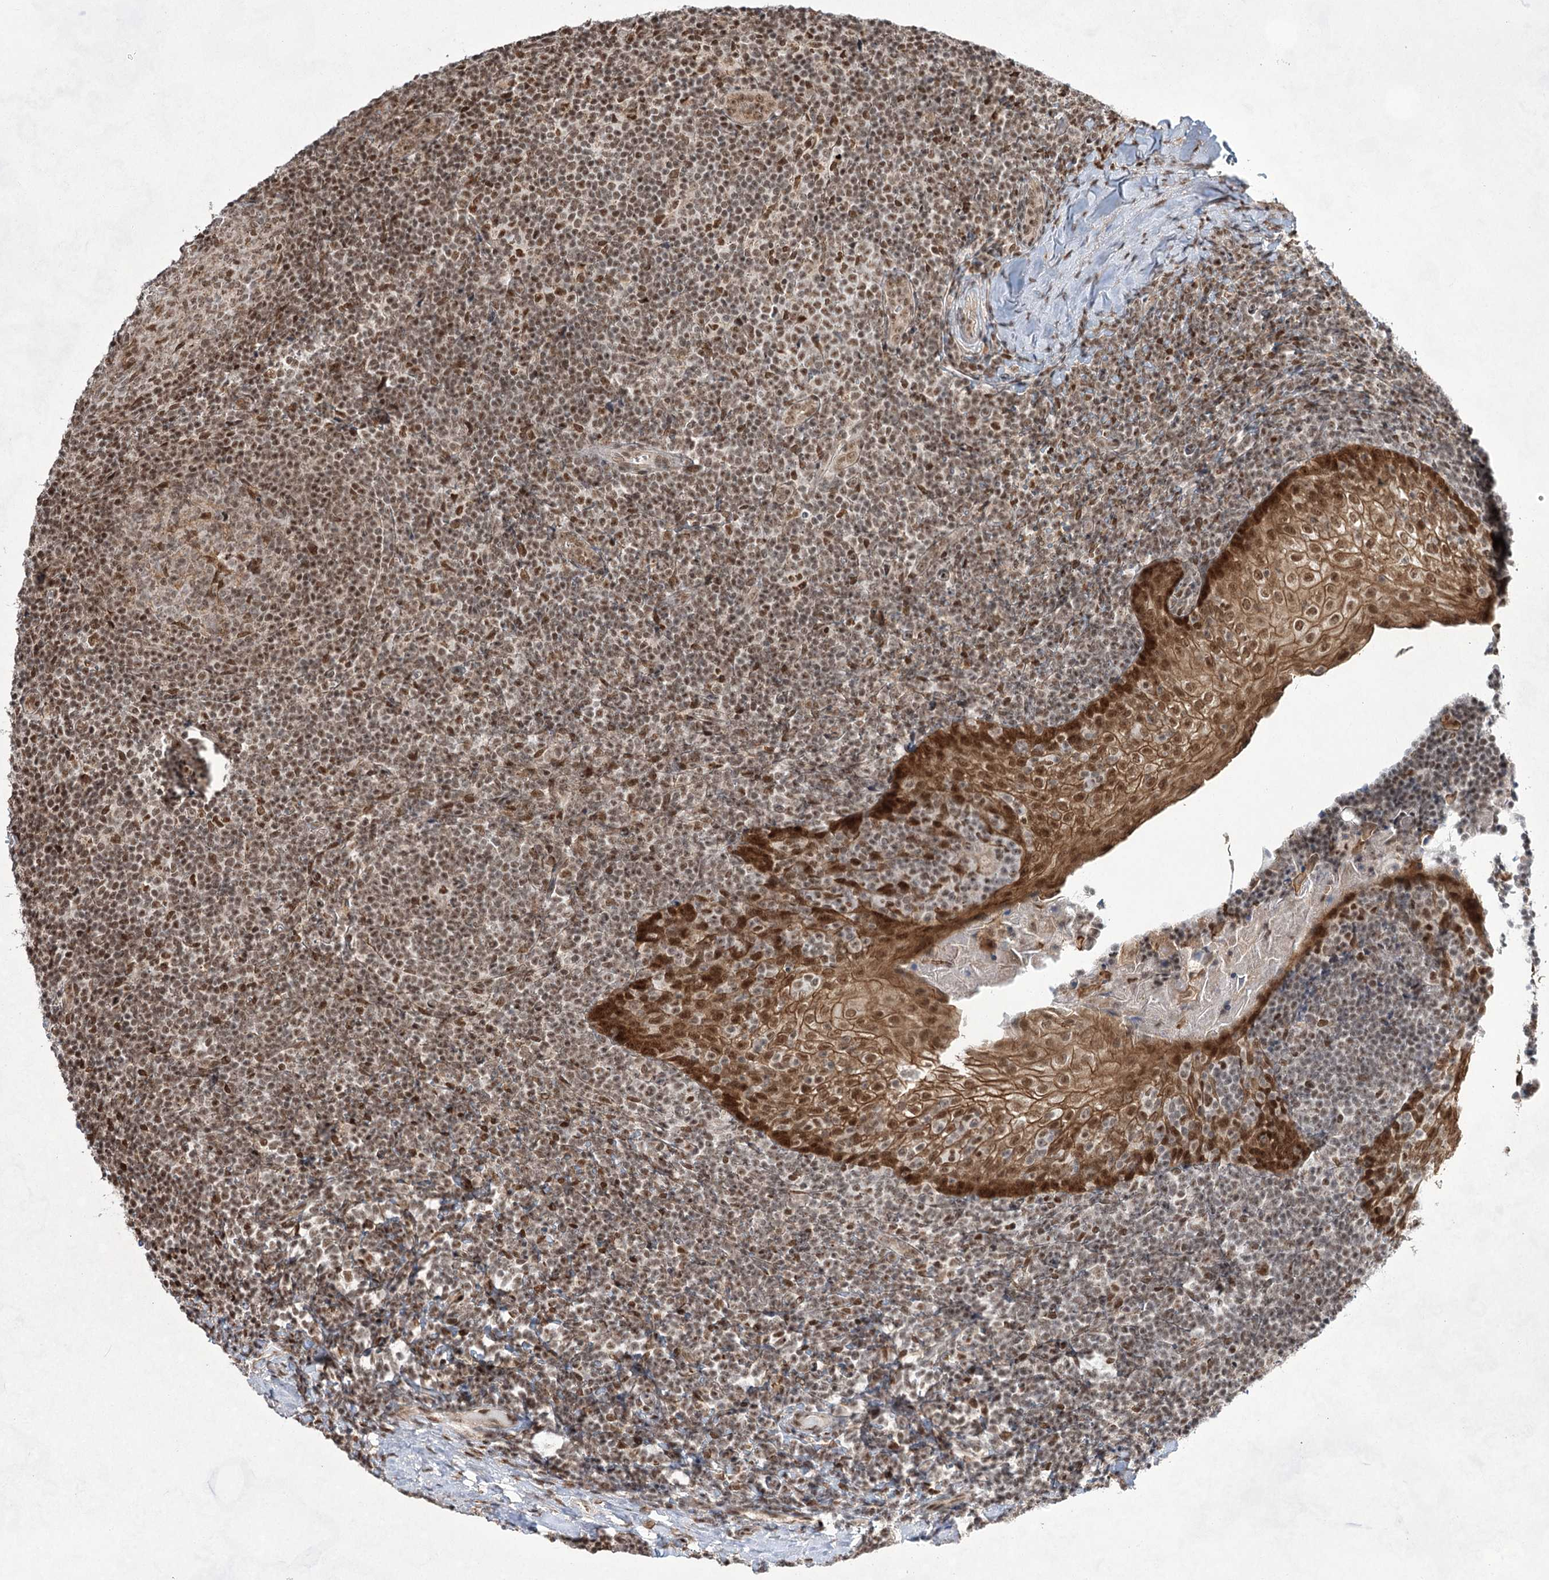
{"staining": {"intensity": "moderate", "quantity": "25%-75%", "location": "nuclear"}, "tissue": "tonsil", "cell_type": "Germinal center cells", "image_type": "normal", "snomed": [{"axis": "morphology", "description": "Normal tissue, NOS"}, {"axis": "topography", "description": "Tonsil"}], "caption": "Protein staining of unremarkable tonsil shows moderate nuclear staining in approximately 25%-75% of germinal center cells. (DAB IHC with brightfield microscopy, high magnification).", "gene": "ZCCHC8", "patient": {"sex": "male", "age": 37}}